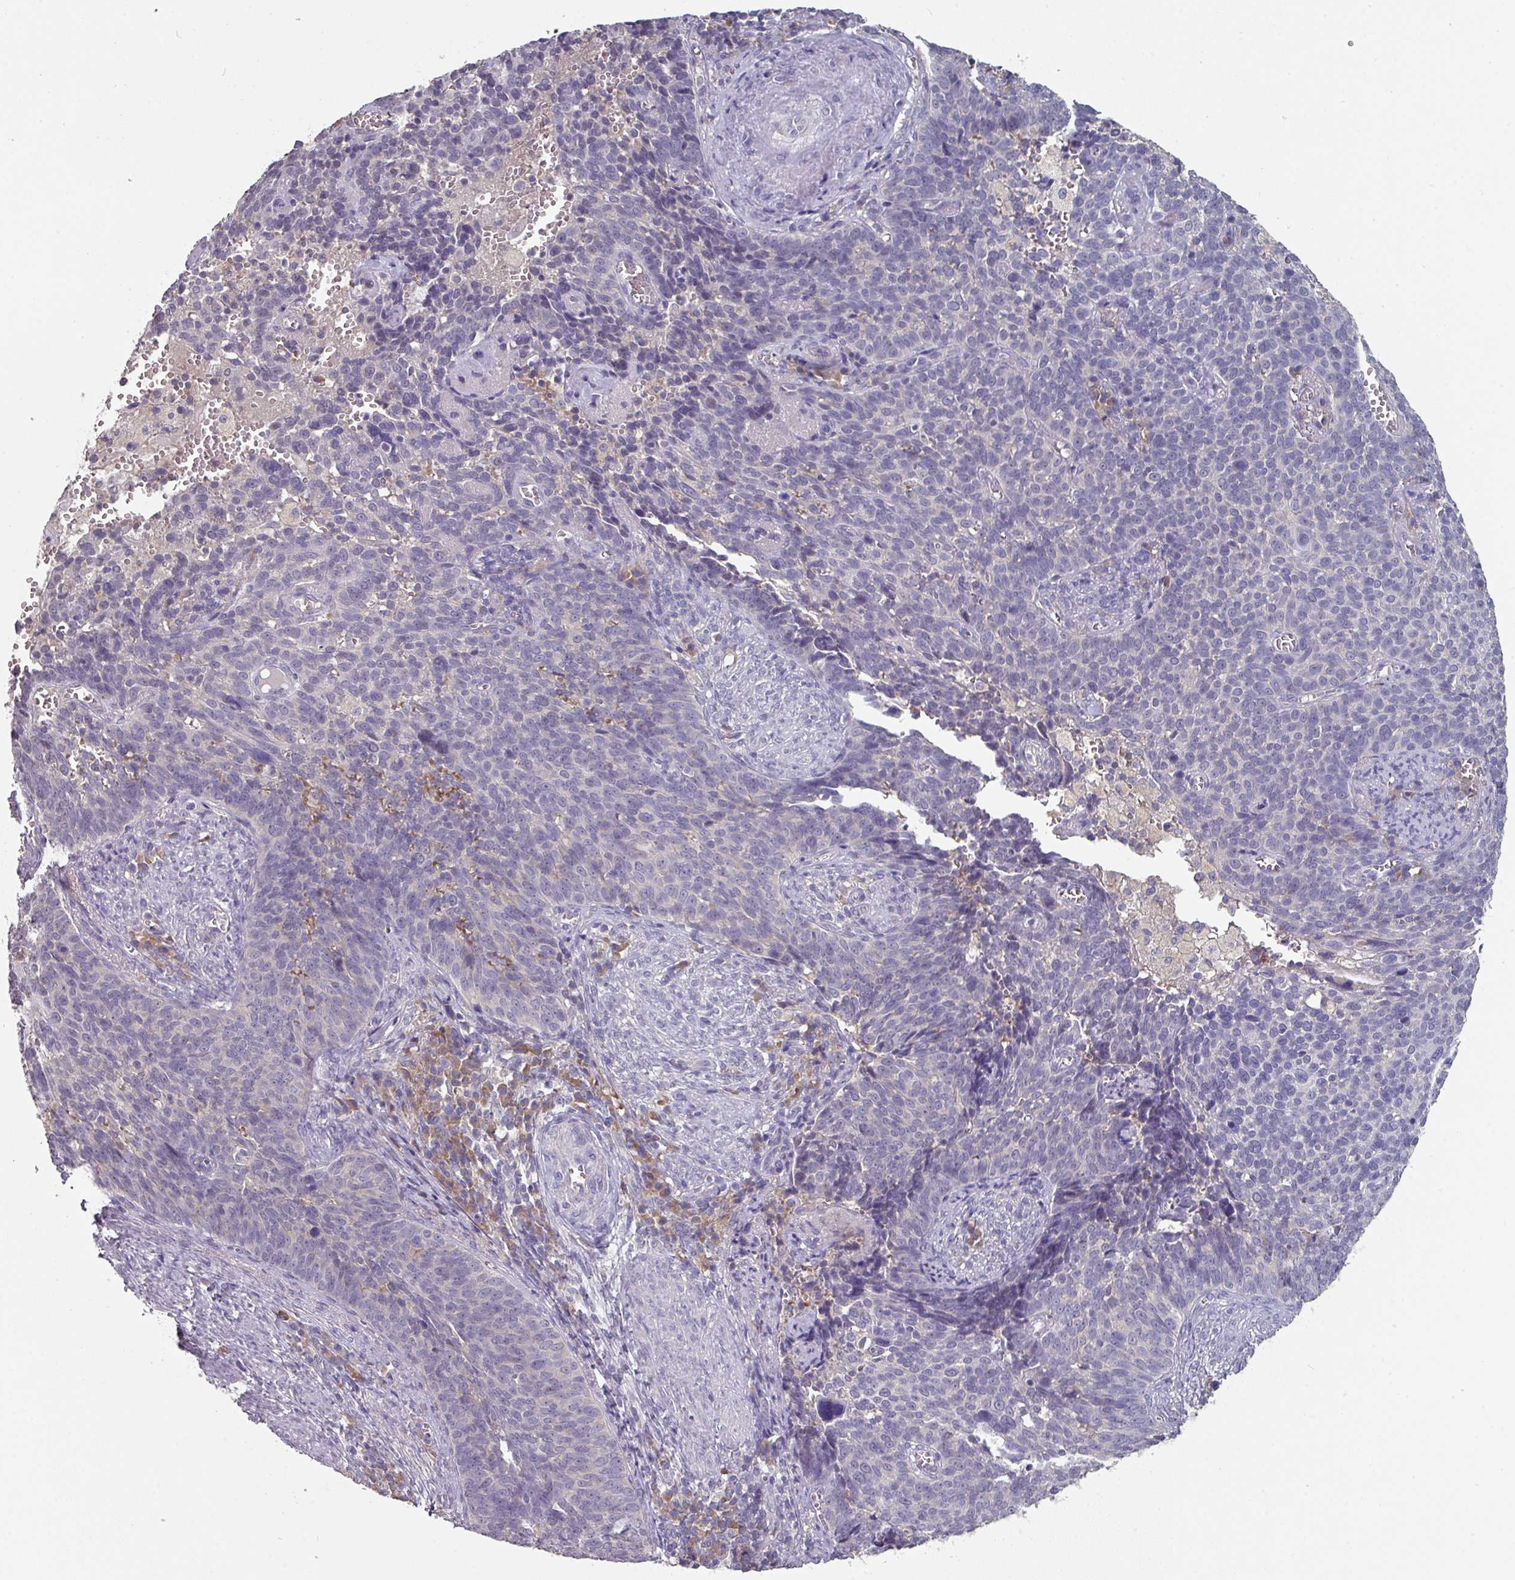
{"staining": {"intensity": "negative", "quantity": "none", "location": "none"}, "tissue": "cervical cancer", "cell_type": "Tumor cells", "image_type": "cancer", "snomed": [{"axis": "morphology", "description": "Normal tissue, NOS"}, {"axis": "morphology", "description": "Squamous cell carcinoma, NOS"}, {"axis": "topography", "description": "Cervix"}], "caption": "This micrograph is of cervical cancer stained with immunohistochemistry (IHC) to label a protein in brown with the nuclei are counter-stained blue. There is no positivity in tumor cells.", "gene": "PRAMEF8", "patient": {"sex": "female", "age": 39}}